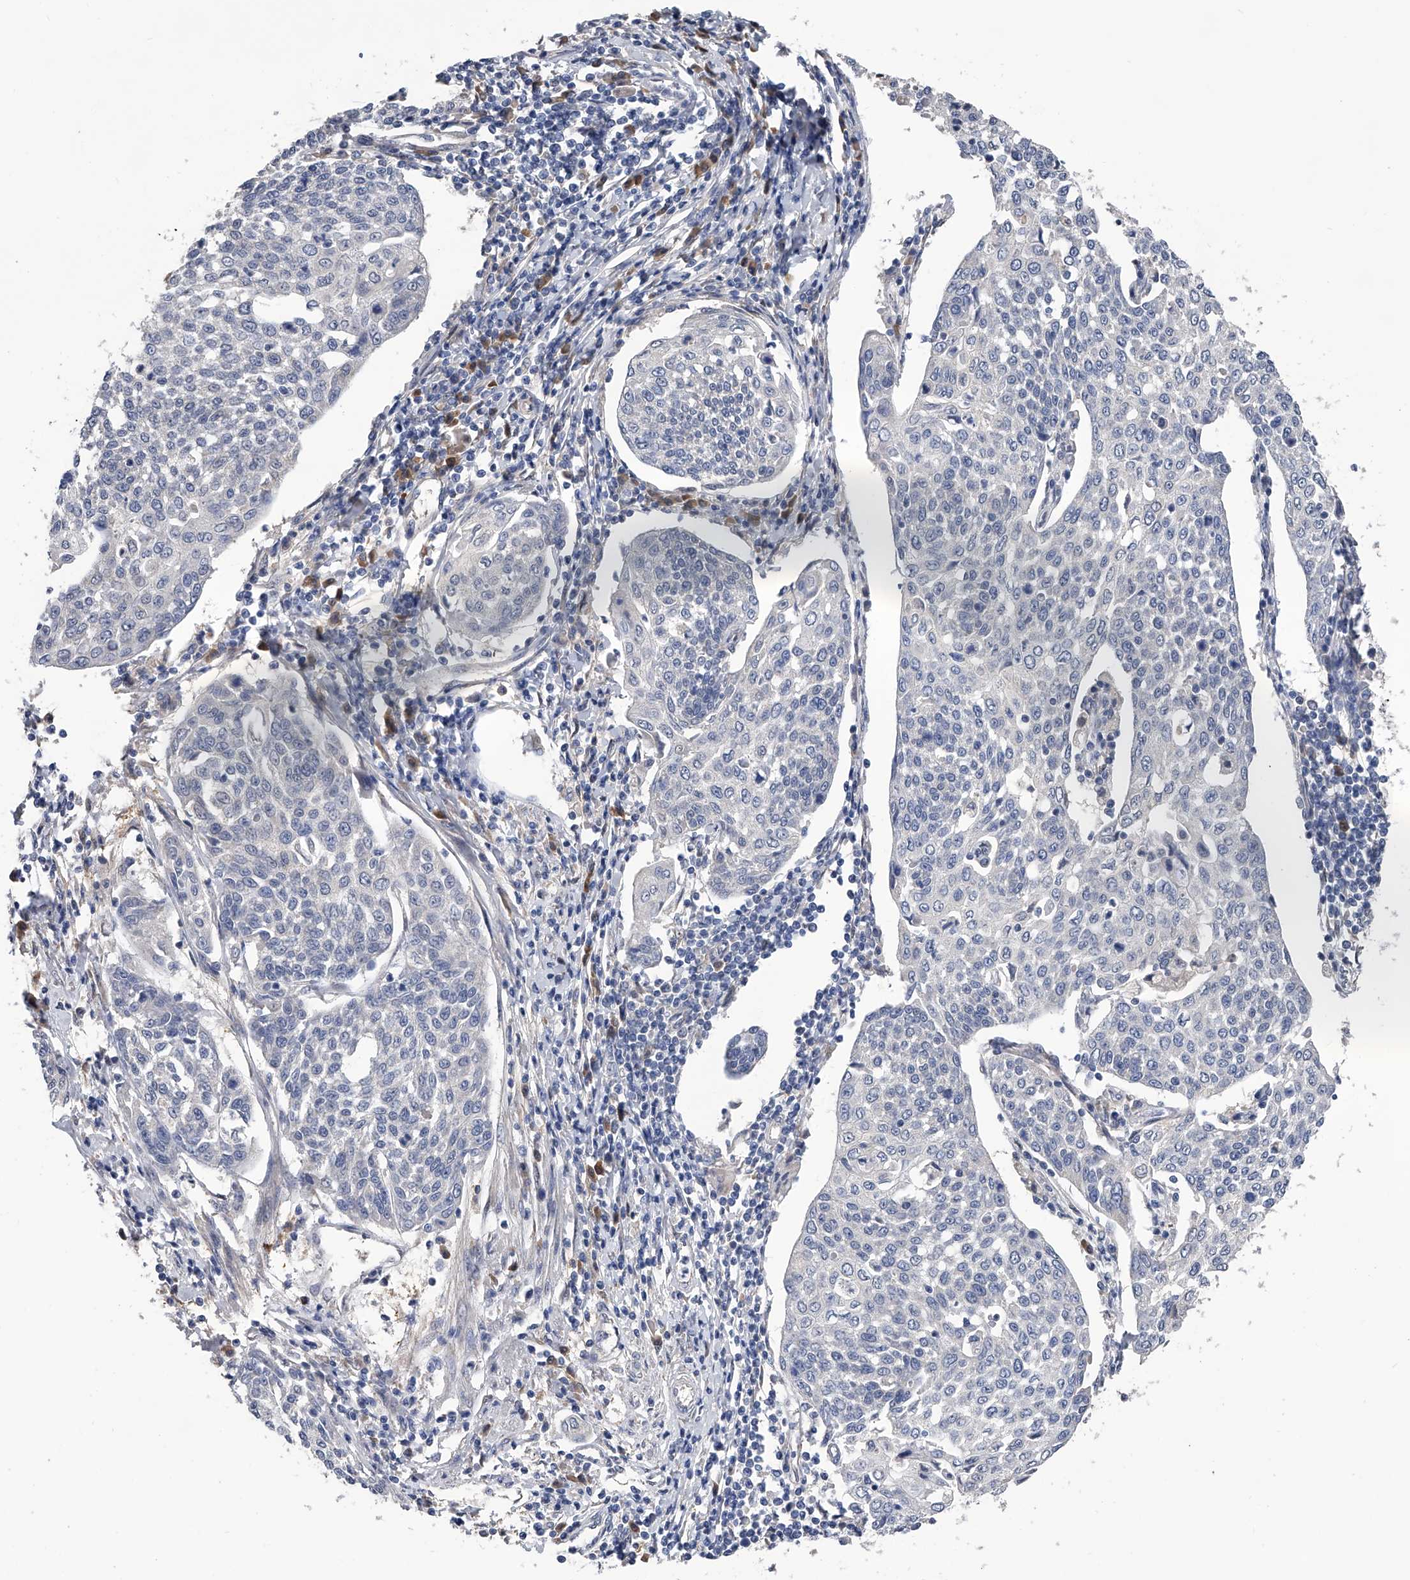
{"staining": {"intensity": "negative", "quantity": "none", "location": "none"}, "tissue": "cervical cancer", "cell_type": "Tumor cells", "image_type": "cancer", "snomed": [{"axis": "morphology", "description": "Squamous cell carcinoma, NOS"}, {"axis": "topography", "description": "Cervix"}], "caption": "Tumor cells are negative for protein expression in human squamous cell carcinoma (cervical).", "gene": "PGM3", "patient": {"sex": "female", "age": 34}}